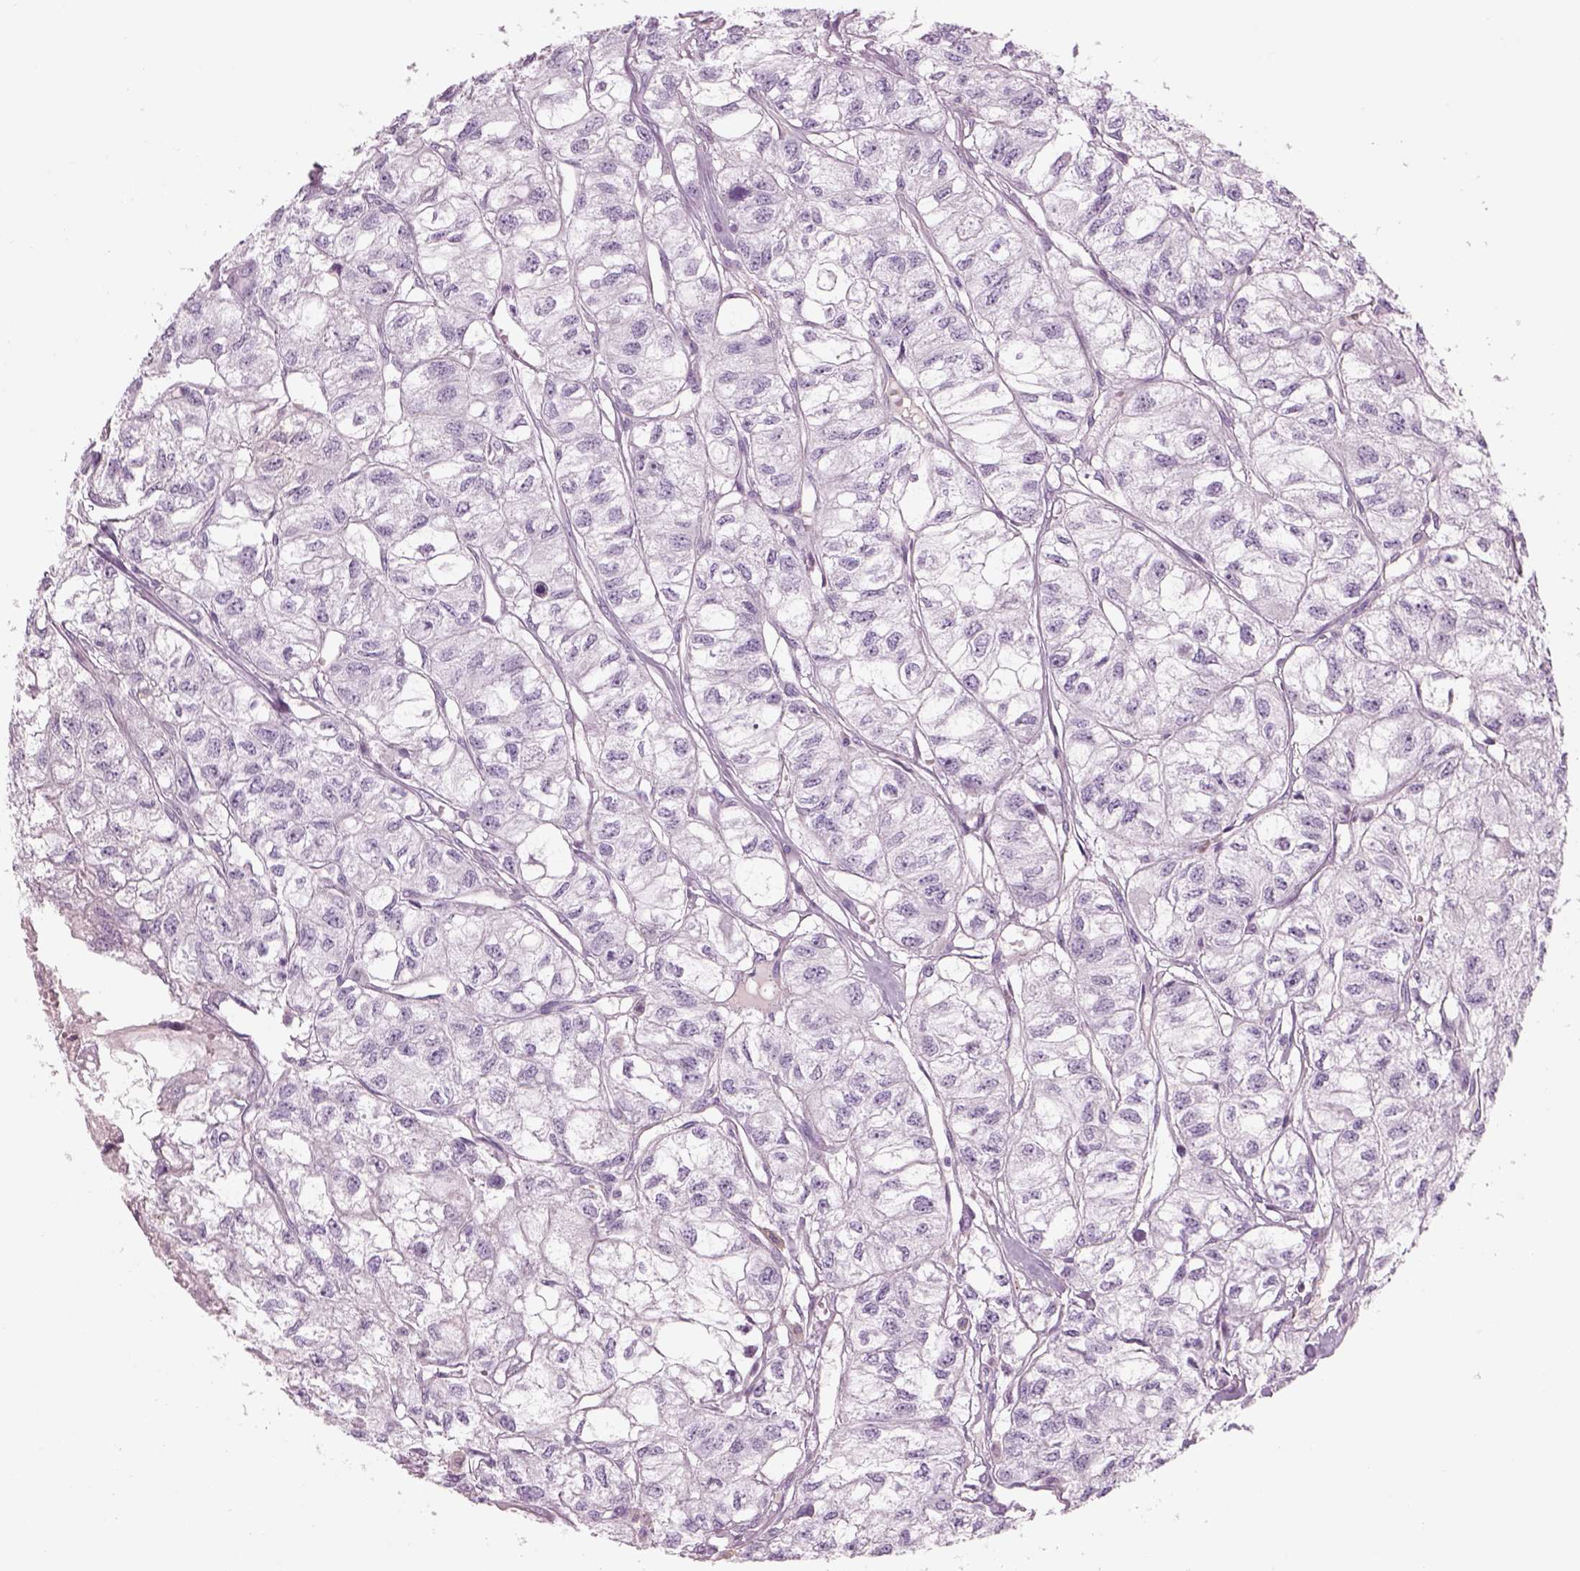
{"staining": {"intensity": "negative", "quantity": "none", "location": "none"}, "tissue": "renal cancer", "cell_type": "Tumor cells", "image_type": "cancer", "snomed": [{"axis": "morphology", "description": "Adenocarcinoma, NOS"}, {"axis": "topography", "description": "Kidney"}], "caption": "Tumor cells are negative for brown protein staining in adenocarcinoma (renal).", "gene": "GAS2L2", "patient": {"sex": "male", "age": 56}}